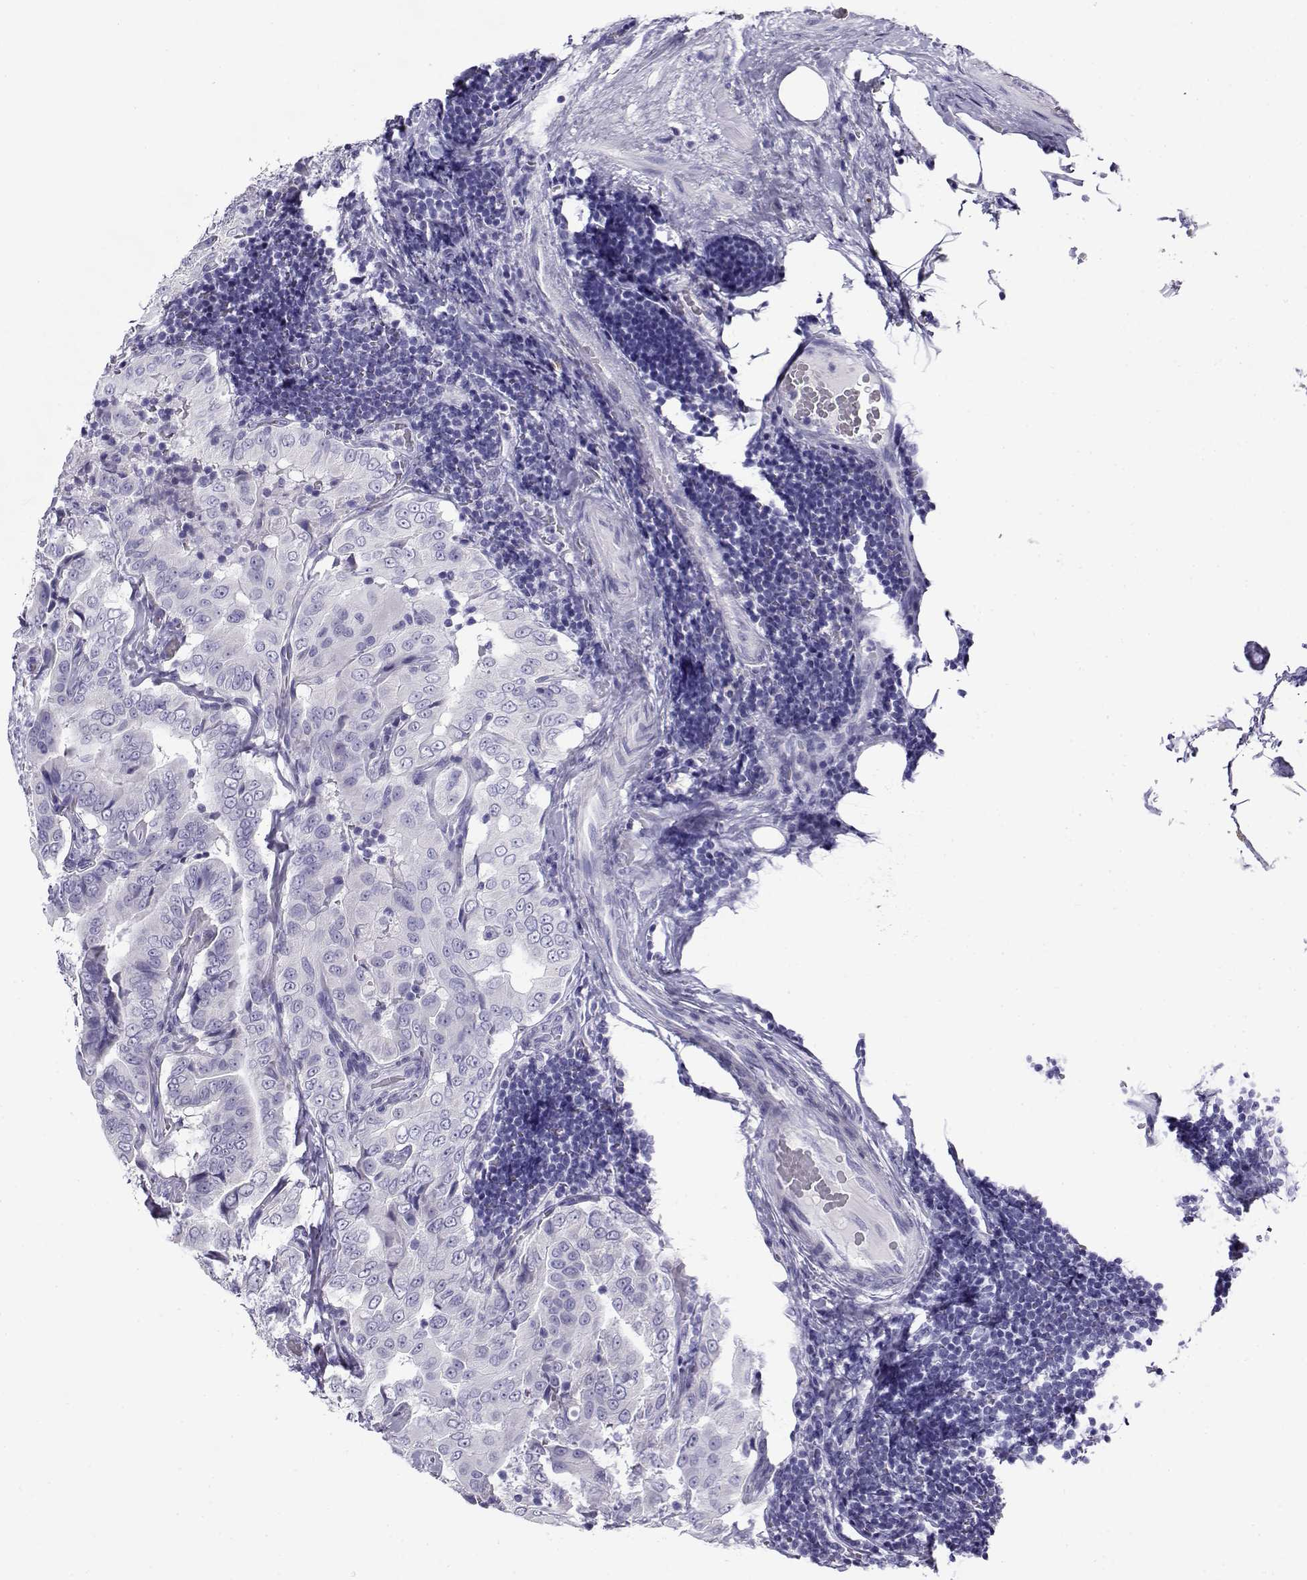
{"staining": {"intensity": "negative", "quantity": "none", "location": "none"}, "tissue": "thyroid cancer", "cell_type": "Tumor cells", "image_type": "cancer", "snomed": [{"axis": "morphology", "description": "Papillary adenocarcinoma, NOS"}, {"axis": "topography", "description": "Thyroid gland"}], "caption": "DAB immunohistochemical staining of human papillary adenocarcinoma (thyroid) shows no significant staining in tumor cells. The staining is performed using DAB (3,3'-diaminobenzidine) brown chromogen with nuclei counter-stained in using hematoxylin.", "gene": "CABS1", "patient": {"sex": "male", "age": 61}}